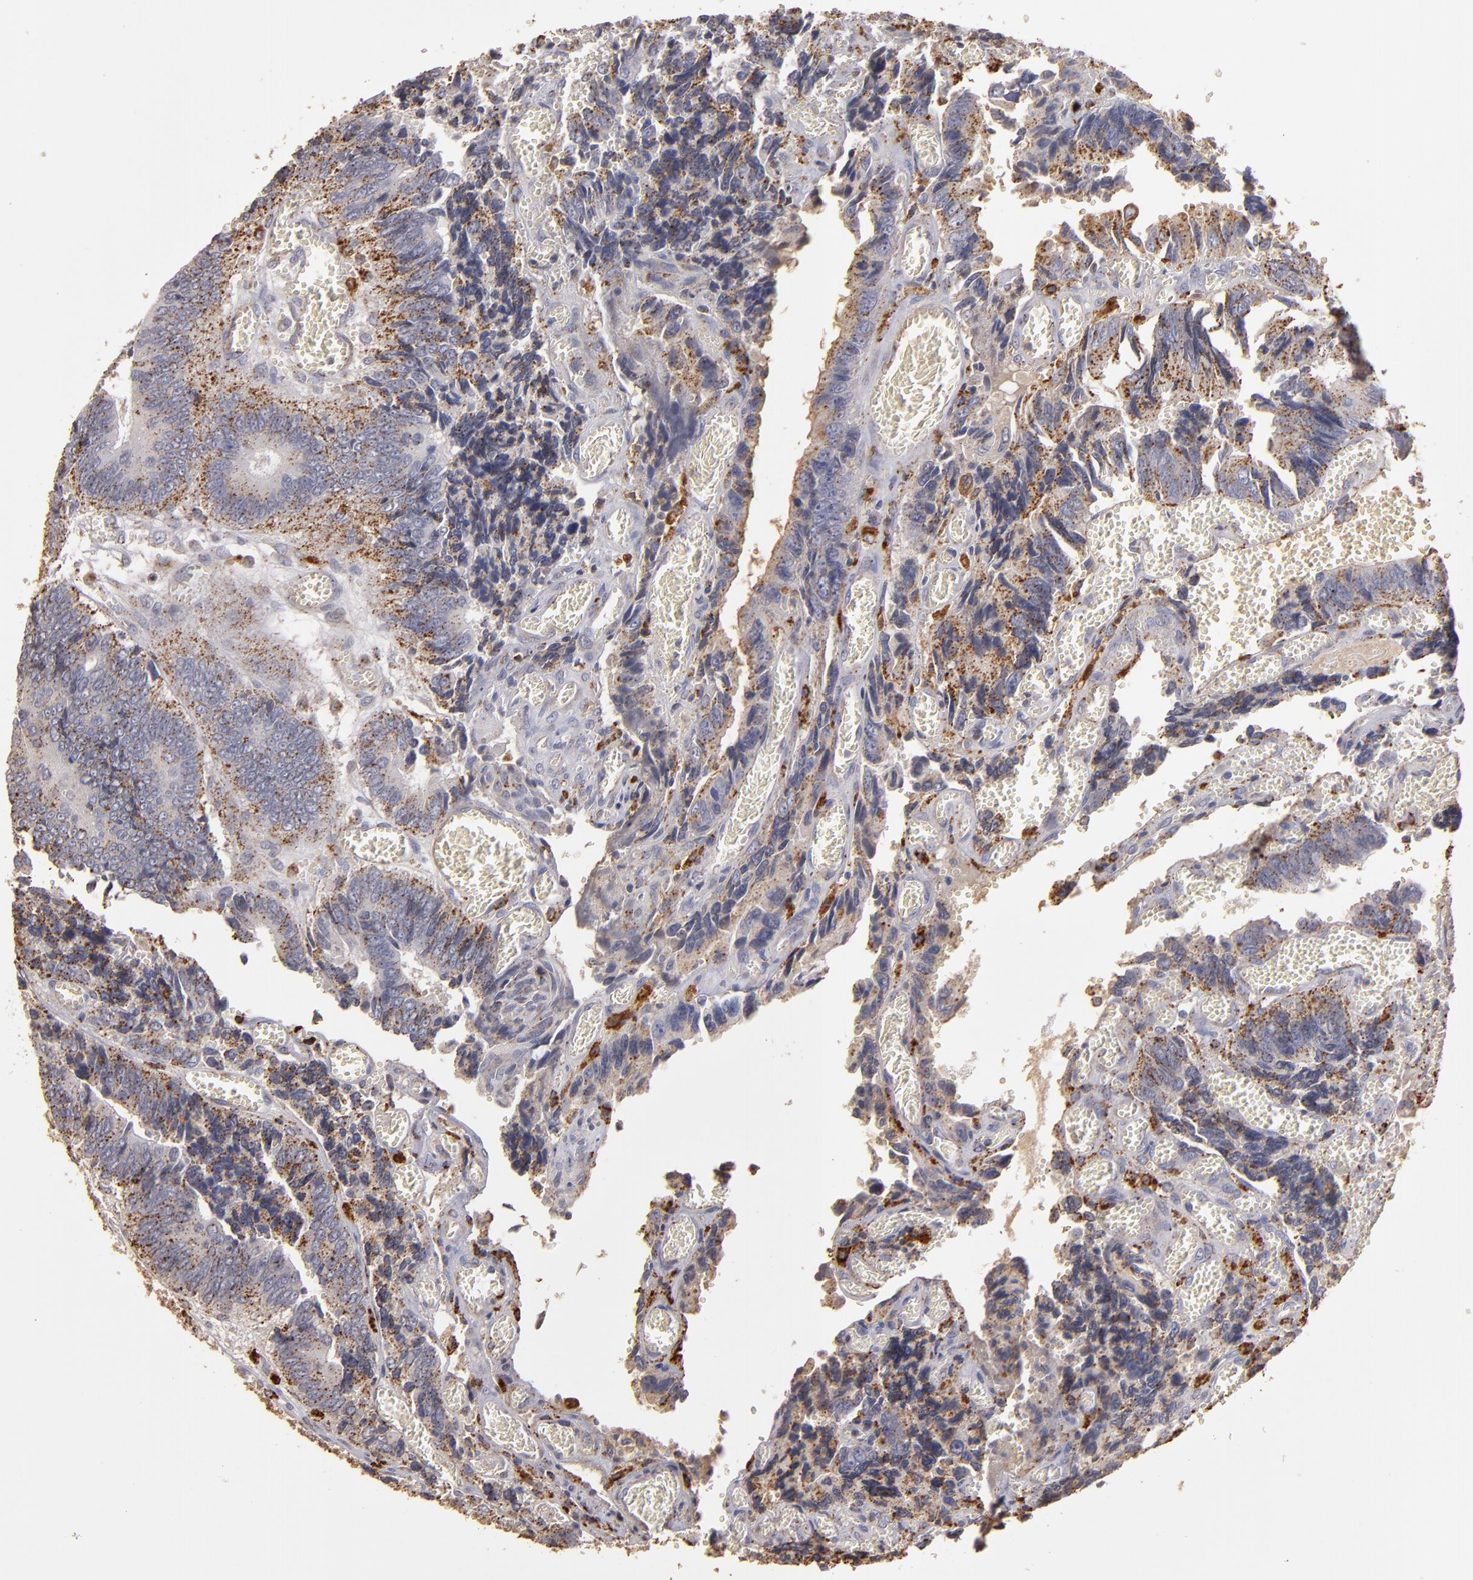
{"staining": {"intensity": "moderate", "quantity": ">75%", "location": "cytoplasmic/membranous"}, "tissue": "colorectal cancer", "cell_type": "Tumor cells", "image_type": "cancer", "snomed": [{"axis": "morphology", "description": "Adenocarcinoma, NOS"}, {"axis": "topography", "description": "Colon"}], "caption": "Adenocarcinoma (colorectal) stained with DAB IHC demonstrates medium levels of moderate cytoplasmic/membranous staining in about >75% of tumor cells. Nuclei are stained in blue.", "gene": "TRAF1", "patient": {"sex": "male", "age": 72}}